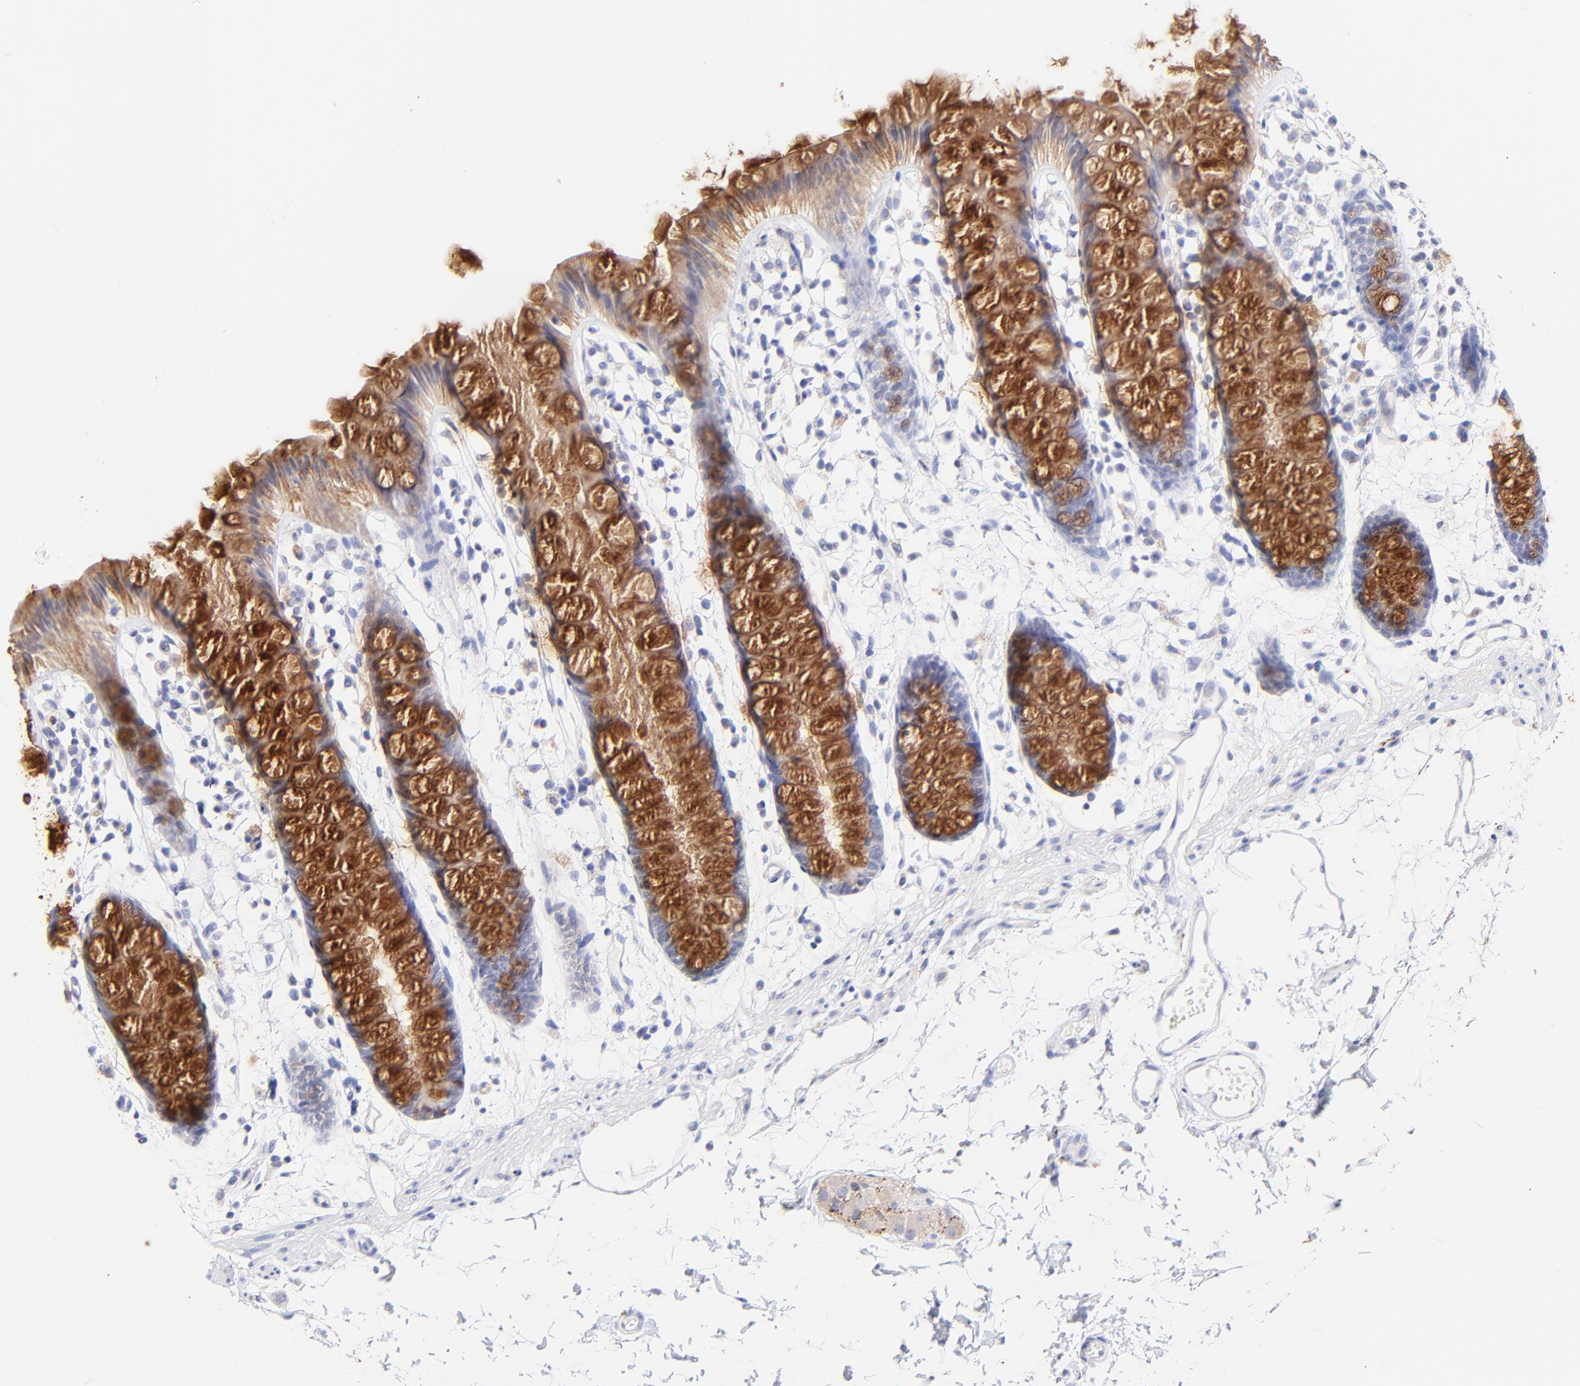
{"staining": {"intensity": "strong", "quantity": ">75%", "location": "cytoplasmic/membranous"}, "tissue": "rectum", "cell_type": "Glandular cells", "image_type": "normal", "snomed": [{"axis": "morphology", "description": "Normal tissue, NOS"}, {"axis": "topography", "description": "Rectum"}], "caption": "Immunohistochemistry (IHC) micrograph of benign rectum stained for a protein (brown), which reveals high levels of strong cytoplasmic/membranous expression in about >75% of glandular cells.", "gene": "RAB3A", "patient": {"sex": "female", "age": 66}}